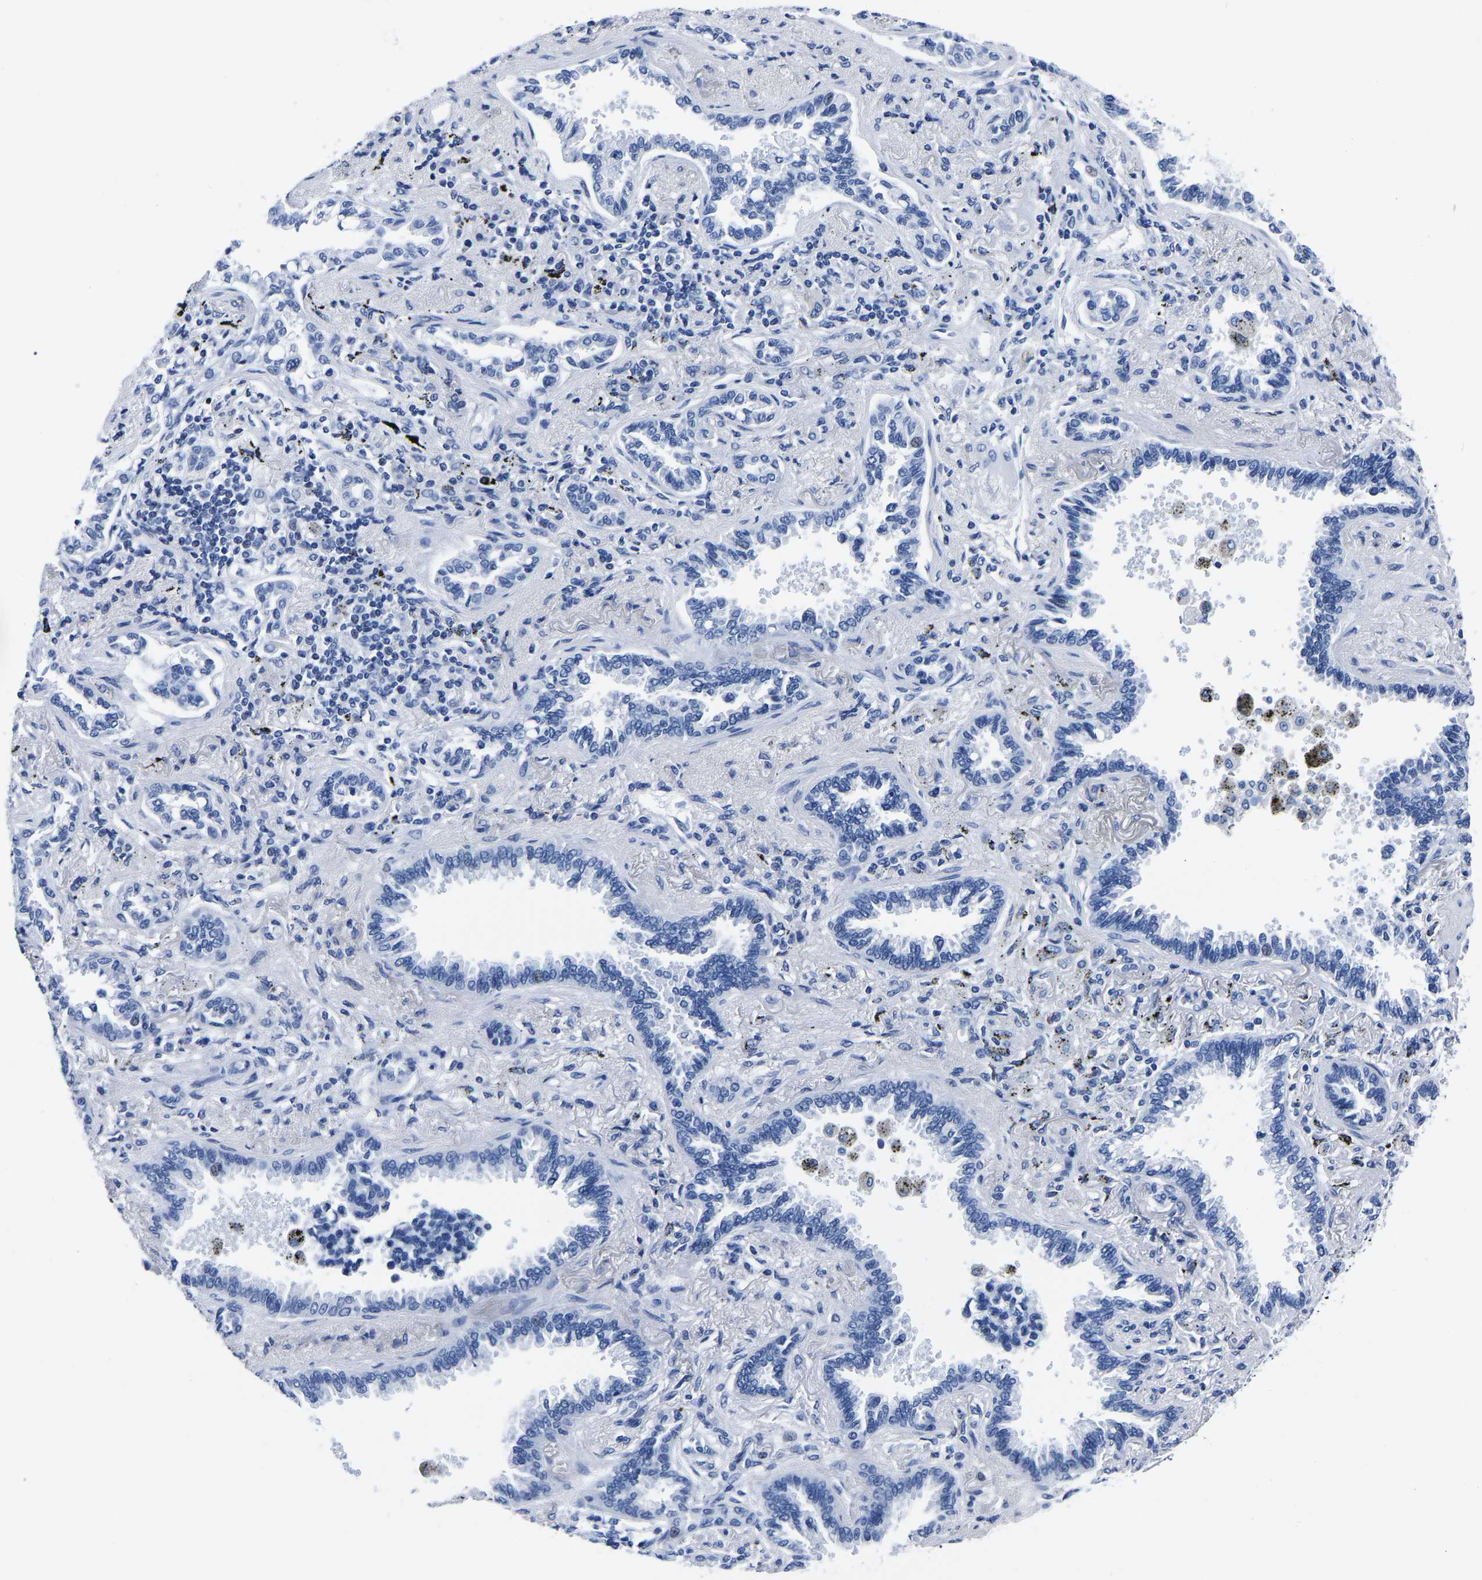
{"staining": {"intensity": "negative", "quantity": "none", "location": "none"}, "tissue": "lung cancer", "cell_type": "Tumor cells", "image_type": "cancer", "snomed": [{"axis": "morphology", "description": "Normal tissue, NOS"}, {"axis": "morphology", "description": "Adenocarcinoma, NOS"}, {"axis": "topography", "description": "Lung"}], "caption": "This image is of lung adenocarcinoma stained with immunohistochemistry (IHC) to label a protein in brown with the nuclei are counter-stained blue. There is no expression in tumor cells.", "gene": "IMPG2", "patient": {"sex": "male", "age": 59}}